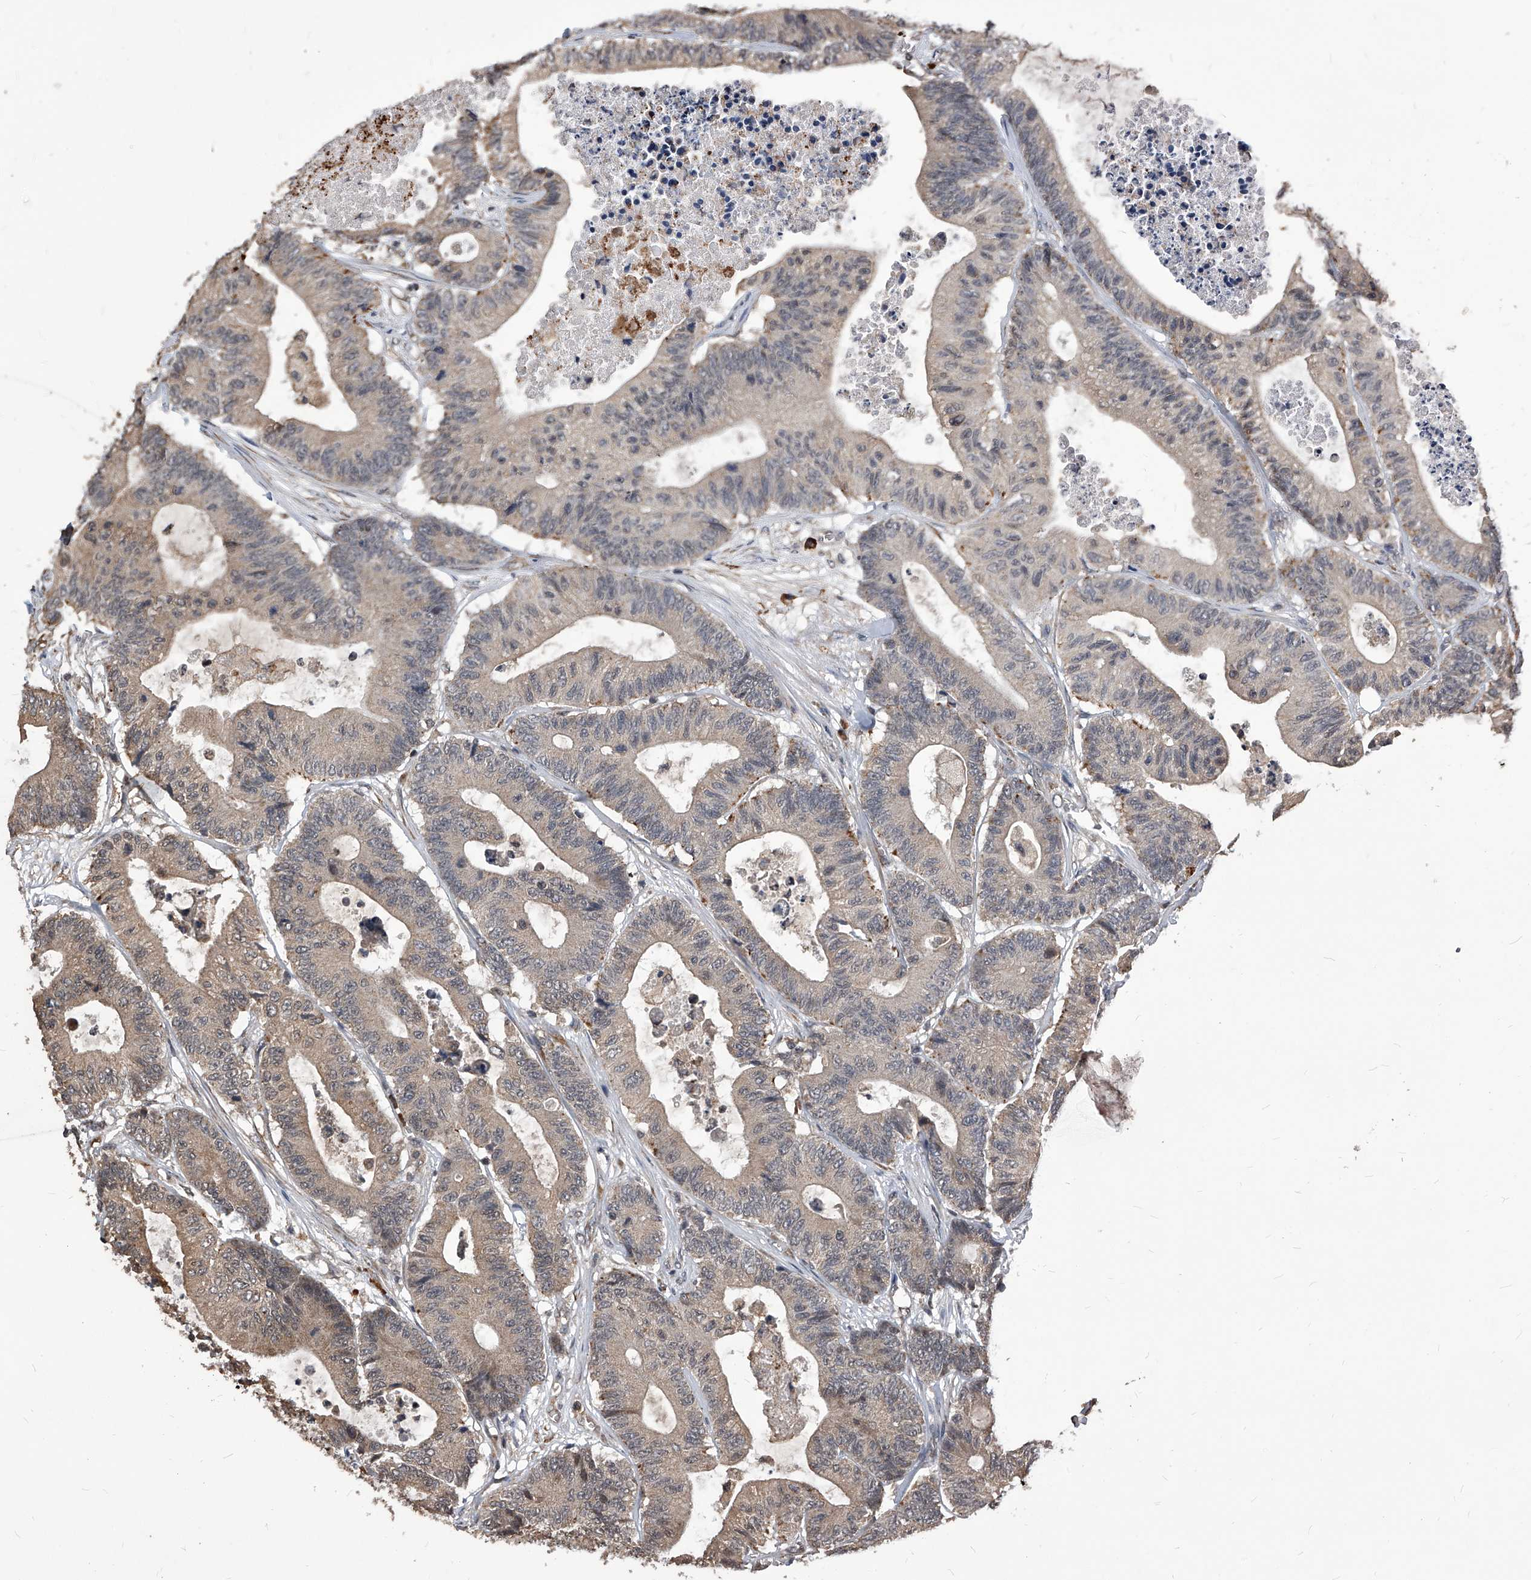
{"staining": {"intensity": "weak", "quantity": "25%-75%", "location": "cytoplasmic/membranous"}, "tissue": "colorectal cancer", "cell_type": "Tumor cells", "image_type": "cancer", "snomed": [{"axis": "morphology", "description": "Adenocarcinoma, NOS"}, {"axis": "topography", "description": "Colon"}], "caption": "Immunohistochemistry (IHC) of human colorectal cancer (adenocarcinoma) shows low levels of weak cytoplasmic/membranous positivity in about 25%-75% of tumor cells.", "gene": "ID1", "patient": {"sex": "female", "age": 84}}